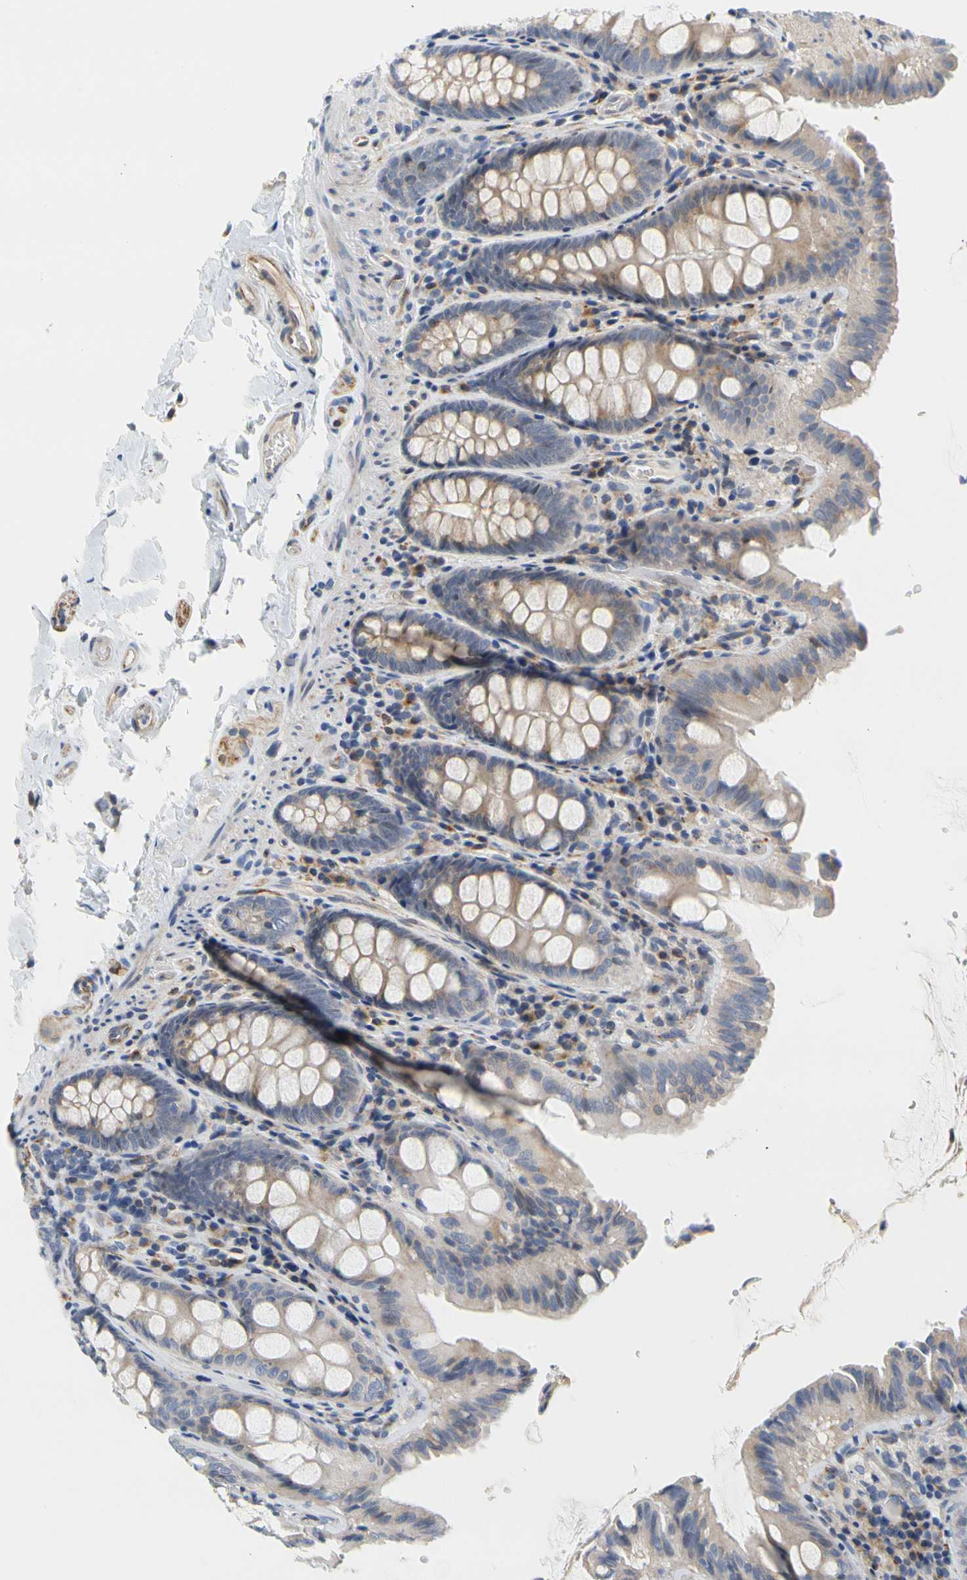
{"staining": {"intensity": "moderate", "quantity": ">75%", "location": "cytoplasmic/membranous"}, "tissue": "colon", "cell_type": "Endothelial cells", "image_type": "normal", "snomed": [{"axis": "morphology", "description": "Normal tissue, NOS"}, {"axis": "topography", "description": "Colon"}], "caption": "There is medium levels of moderate cytoplasmic/membranous staining in endothelial cells of benign colon, as demonstrated by immunohistochemical staining (brown color).", "gene": "ZNF236", "patient": {"sex": "female", "age": 61}}